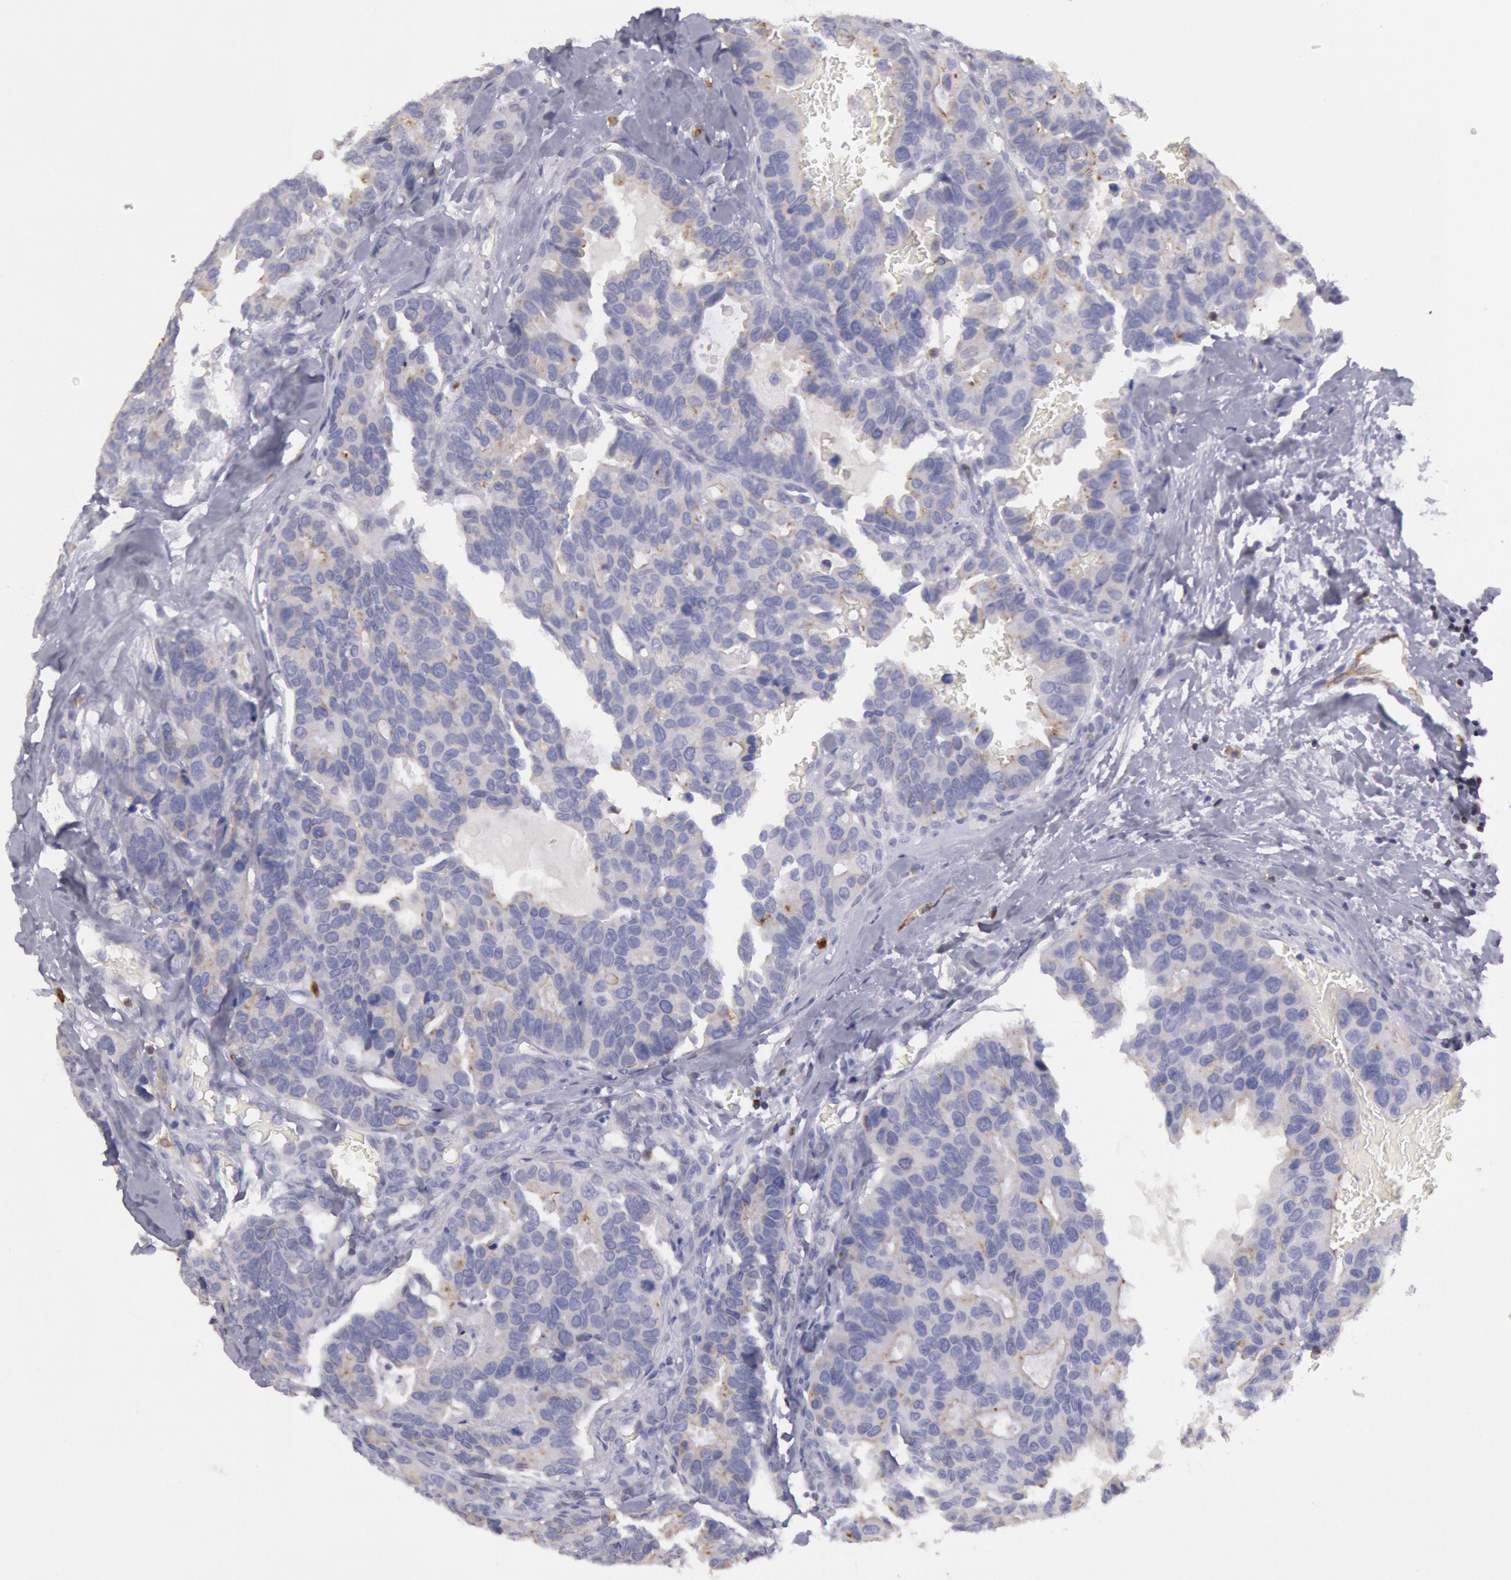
{"staining": {"intensity": "negative", "quantity": "none", "location": "none"}, "tissue": "breast cancer", "cell_type": "Tumor cells", "image_type": "cancer", "snomed": [{"axis": "morphology", "description": "Duct carcinoma"}, {"axis": "topography", "description": "Breast"}], "caption": "Tumor cells are negative for protein expression in human breast intraductal carcinoma. (Immunohistochemistry (ihc), brightfield microscopy, high magnification).", "gene": "RAB27A", "patient": {"sex": "female", "age": 69}}